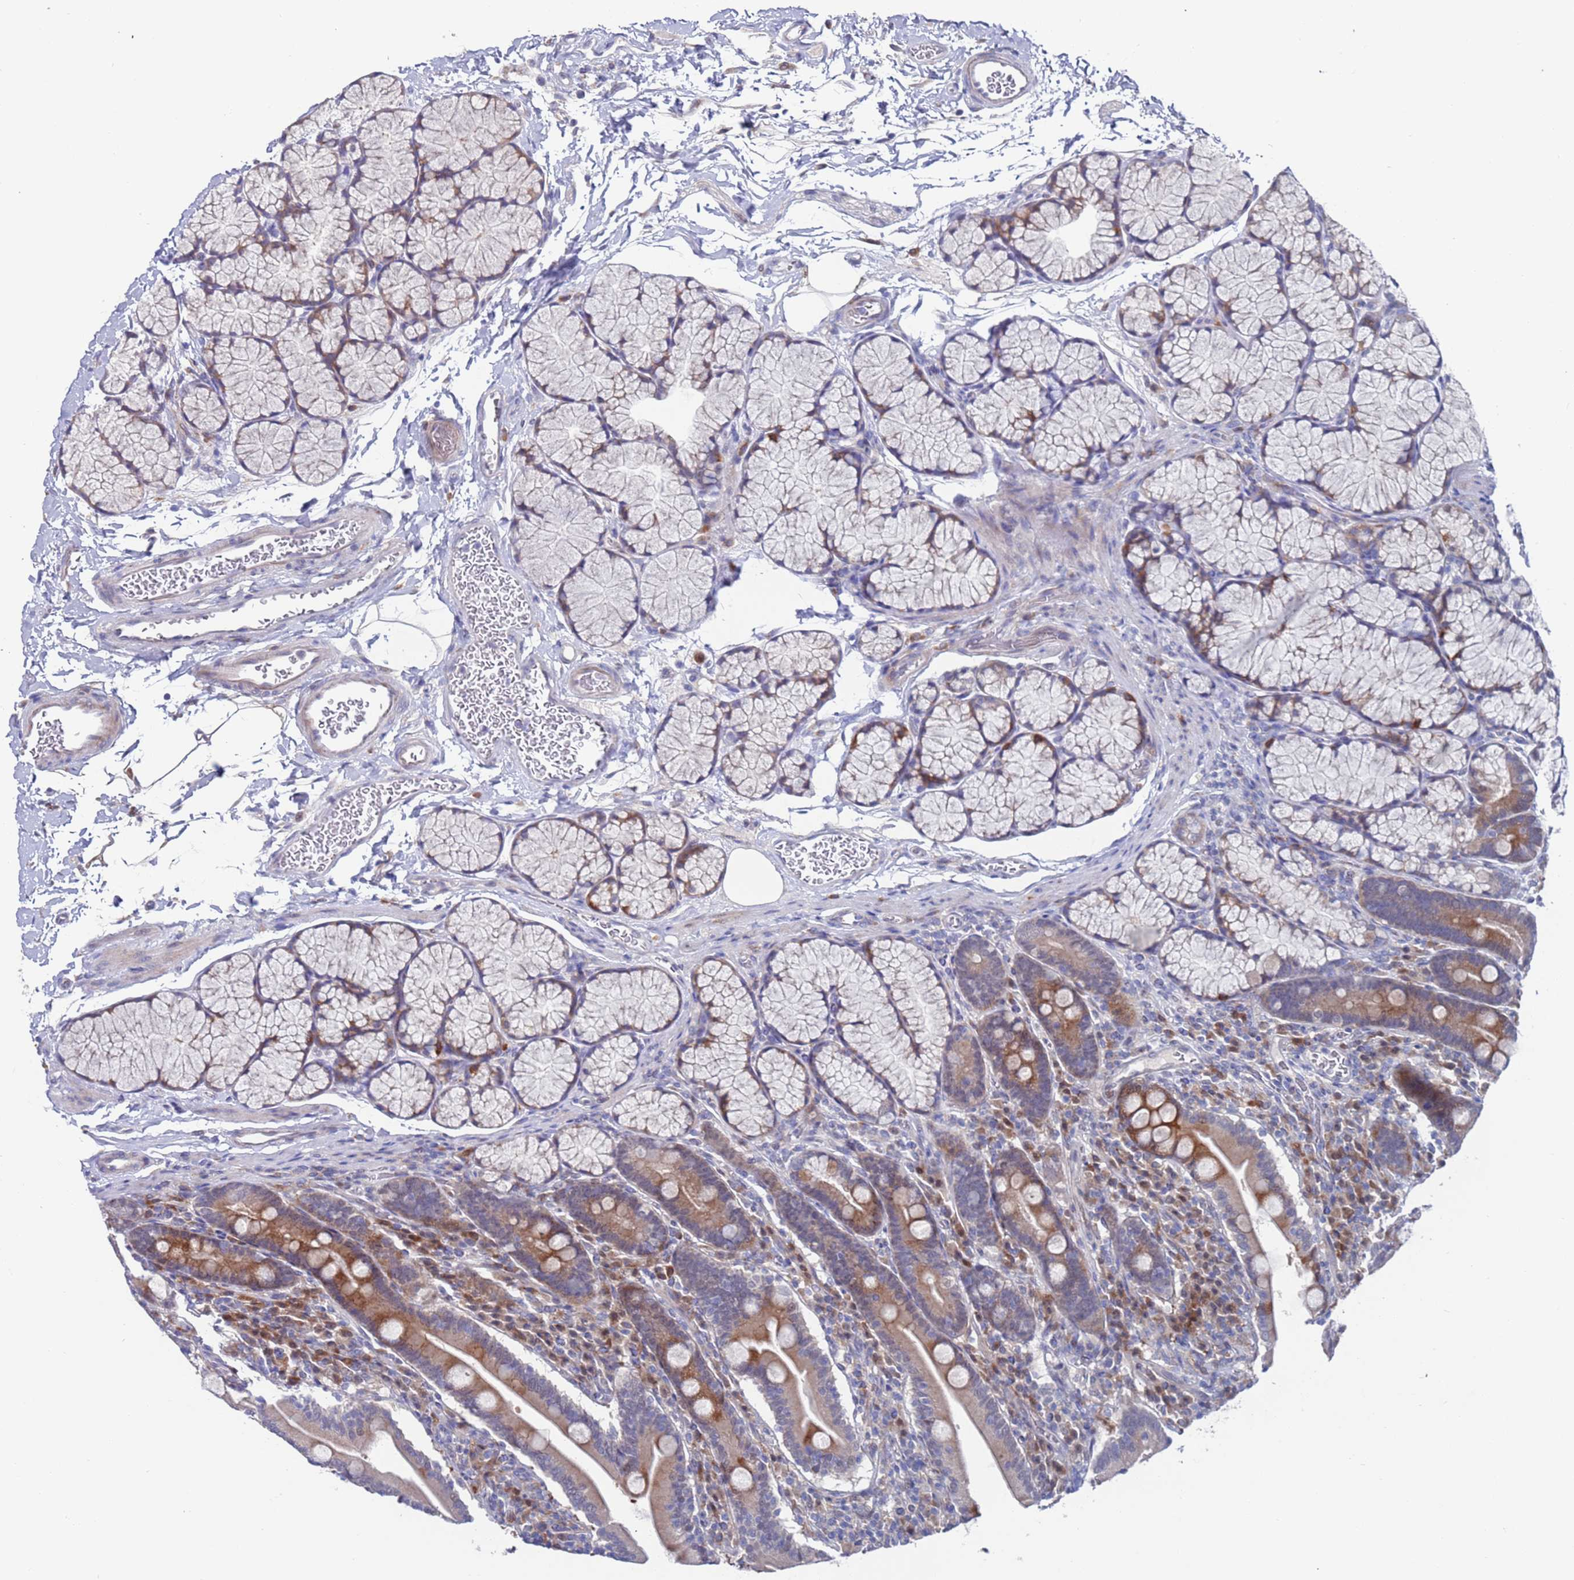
{"staining": {"intensity": "moderate", "quantity": "25%-75%", "location": "cytoplasmic/membranous"}, "tissue": "duodenum", "cell_type": "Glandular cells", "image_type": "normal", "snomed": [{"axis": "morphology", "description": "Normal tissue, NOS"}, {"axis": "topography", "description": "Duodenum"}], "caption": "Protein expression analysis of unremarkable human duodenum reveals moderate cytoplasmic/membranous staining in about 25%-75% of glandular cells.", "gene": "FBXO27", "patient": {"sex": "male", "age": 35}}